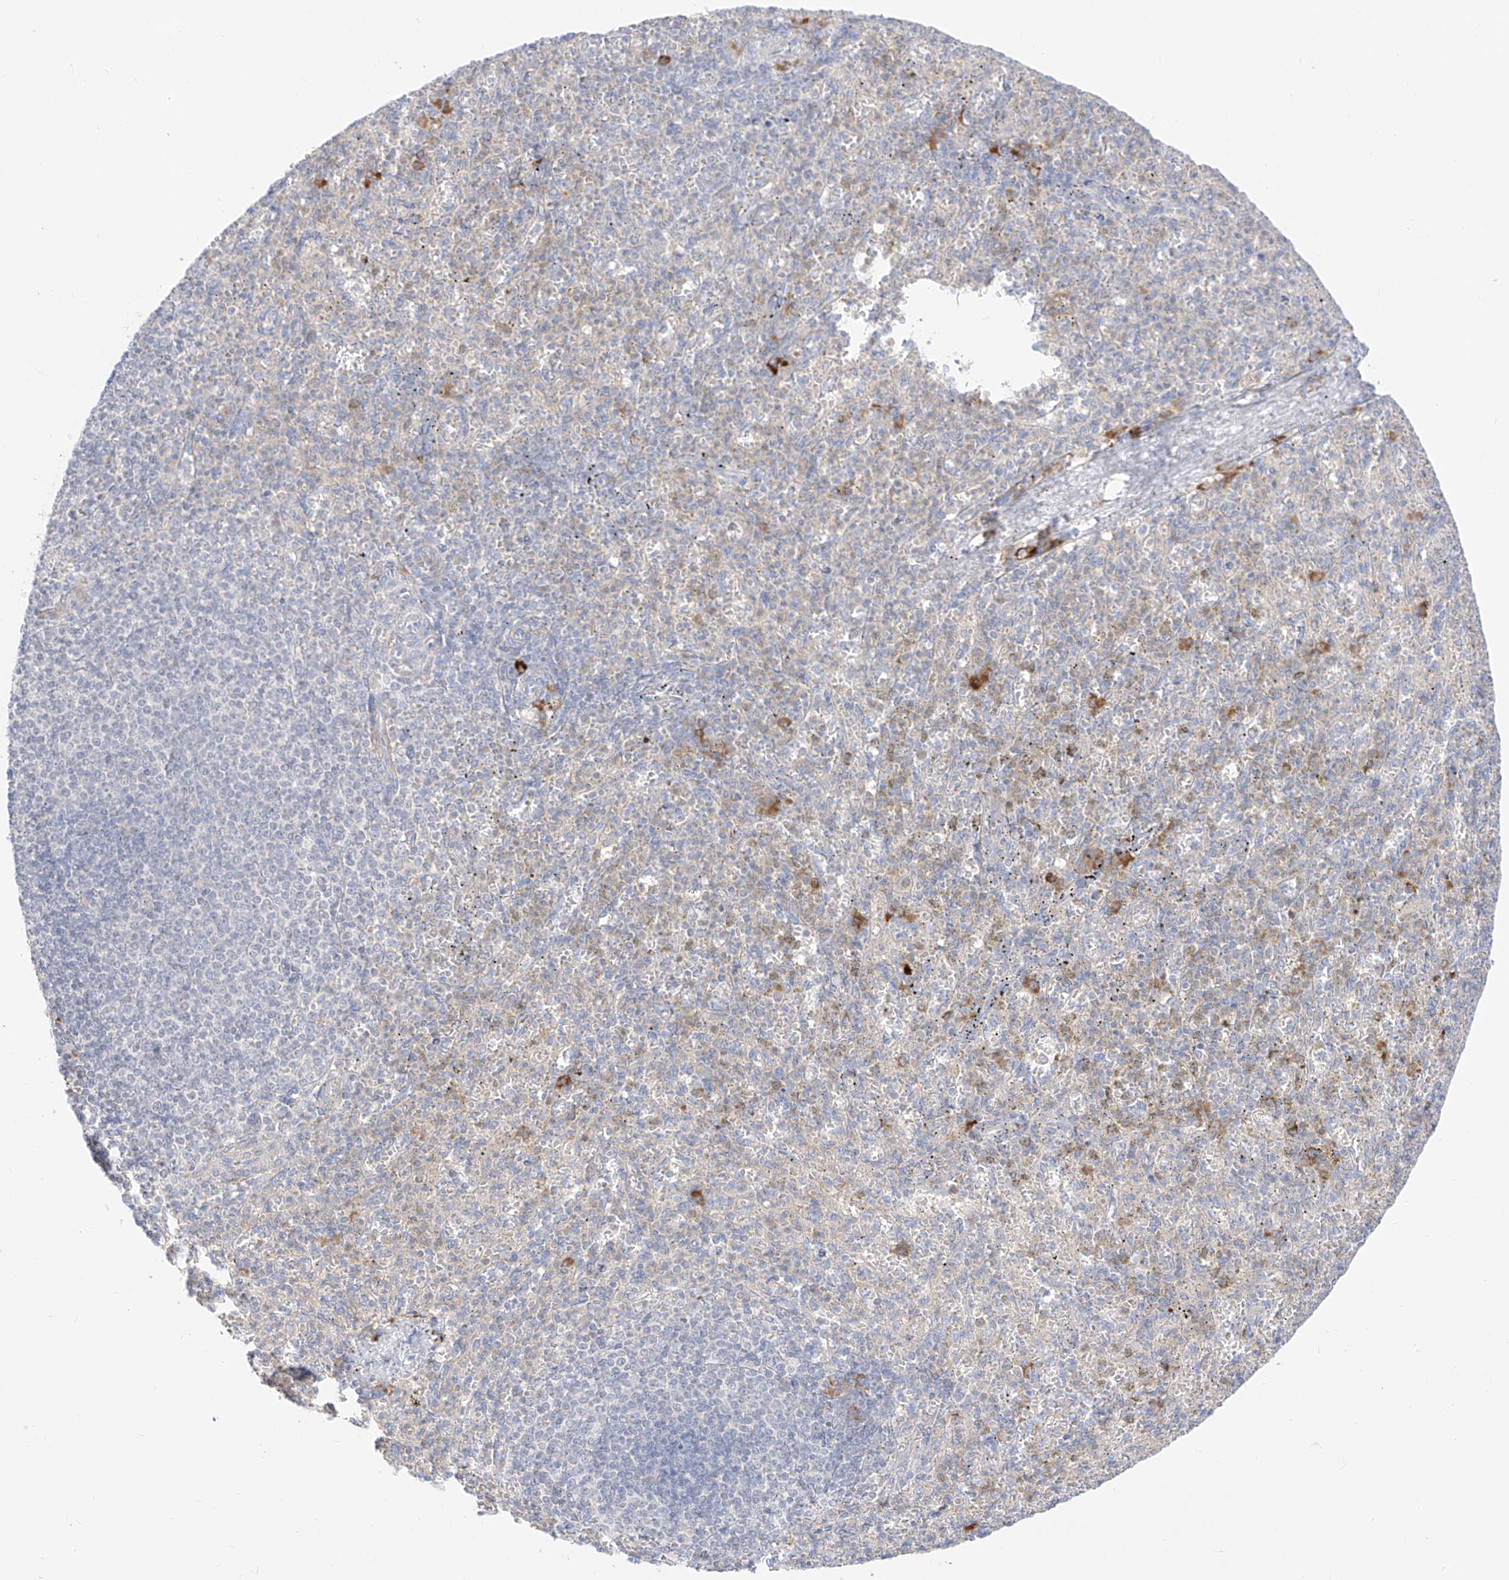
{"staining": {"intensity": "weak", "quantity": "<25%", "location": "cytoplasmic/membranous"}, "tissue": "spleen", "cell_type": "Cells in red pulp", "image_type": "normal", "snomed": [{"axis": "morphology", "description": "Normal tissue, NOS"}, {"axis": "topography", "description": "Spleen"}], "caption": "There is no significant staining in cells in red pulp of spleen.", "gene": "SYTL3", "patient": {"sex": "female", "age": 74}}